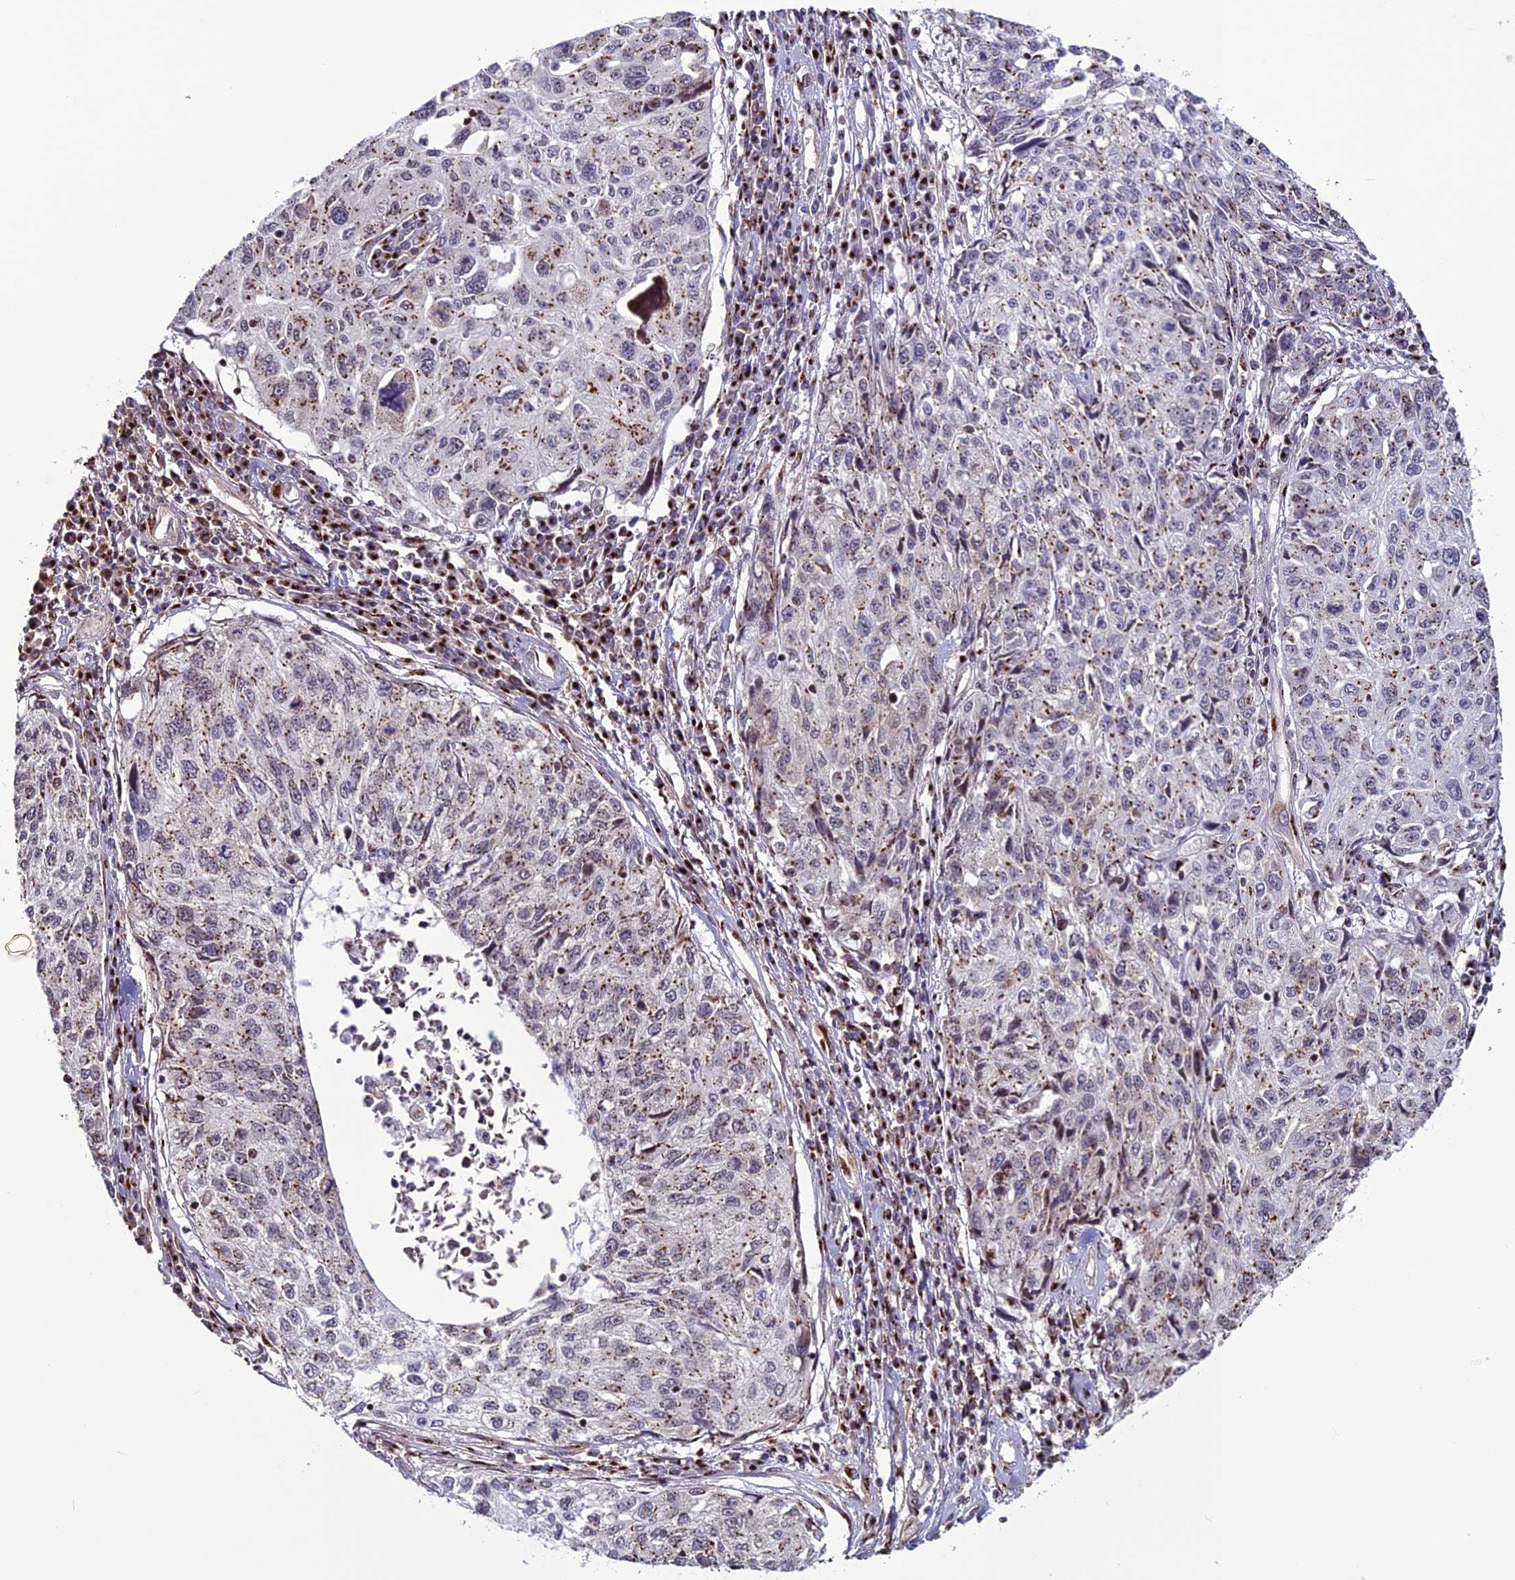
{"staining": {"intensity": "moderate", "quantity": "25%-75%", "location": "cytoplasmic/membranous"}, "tissue": "cervical cancer", "cell_type": "Tumor cells", "image_type": "cancer", "snomed": [{"axis": "morphology", "description": "Squamous cell carcinoma, NOS"}, {"axis": "topography", "description": "Cervix"}], "caption": "Immunohistochemical staining of human cervical cancer (squamous cell carcinoma) shows moderate cytoplasmic/membranous protein expression in about 25%-75% of tumor cells. (DAB IHC with brightfield microscopy, high magnification).", "gene": "PLEKHA4", "patient": {"sex": "female", "age": 57}}